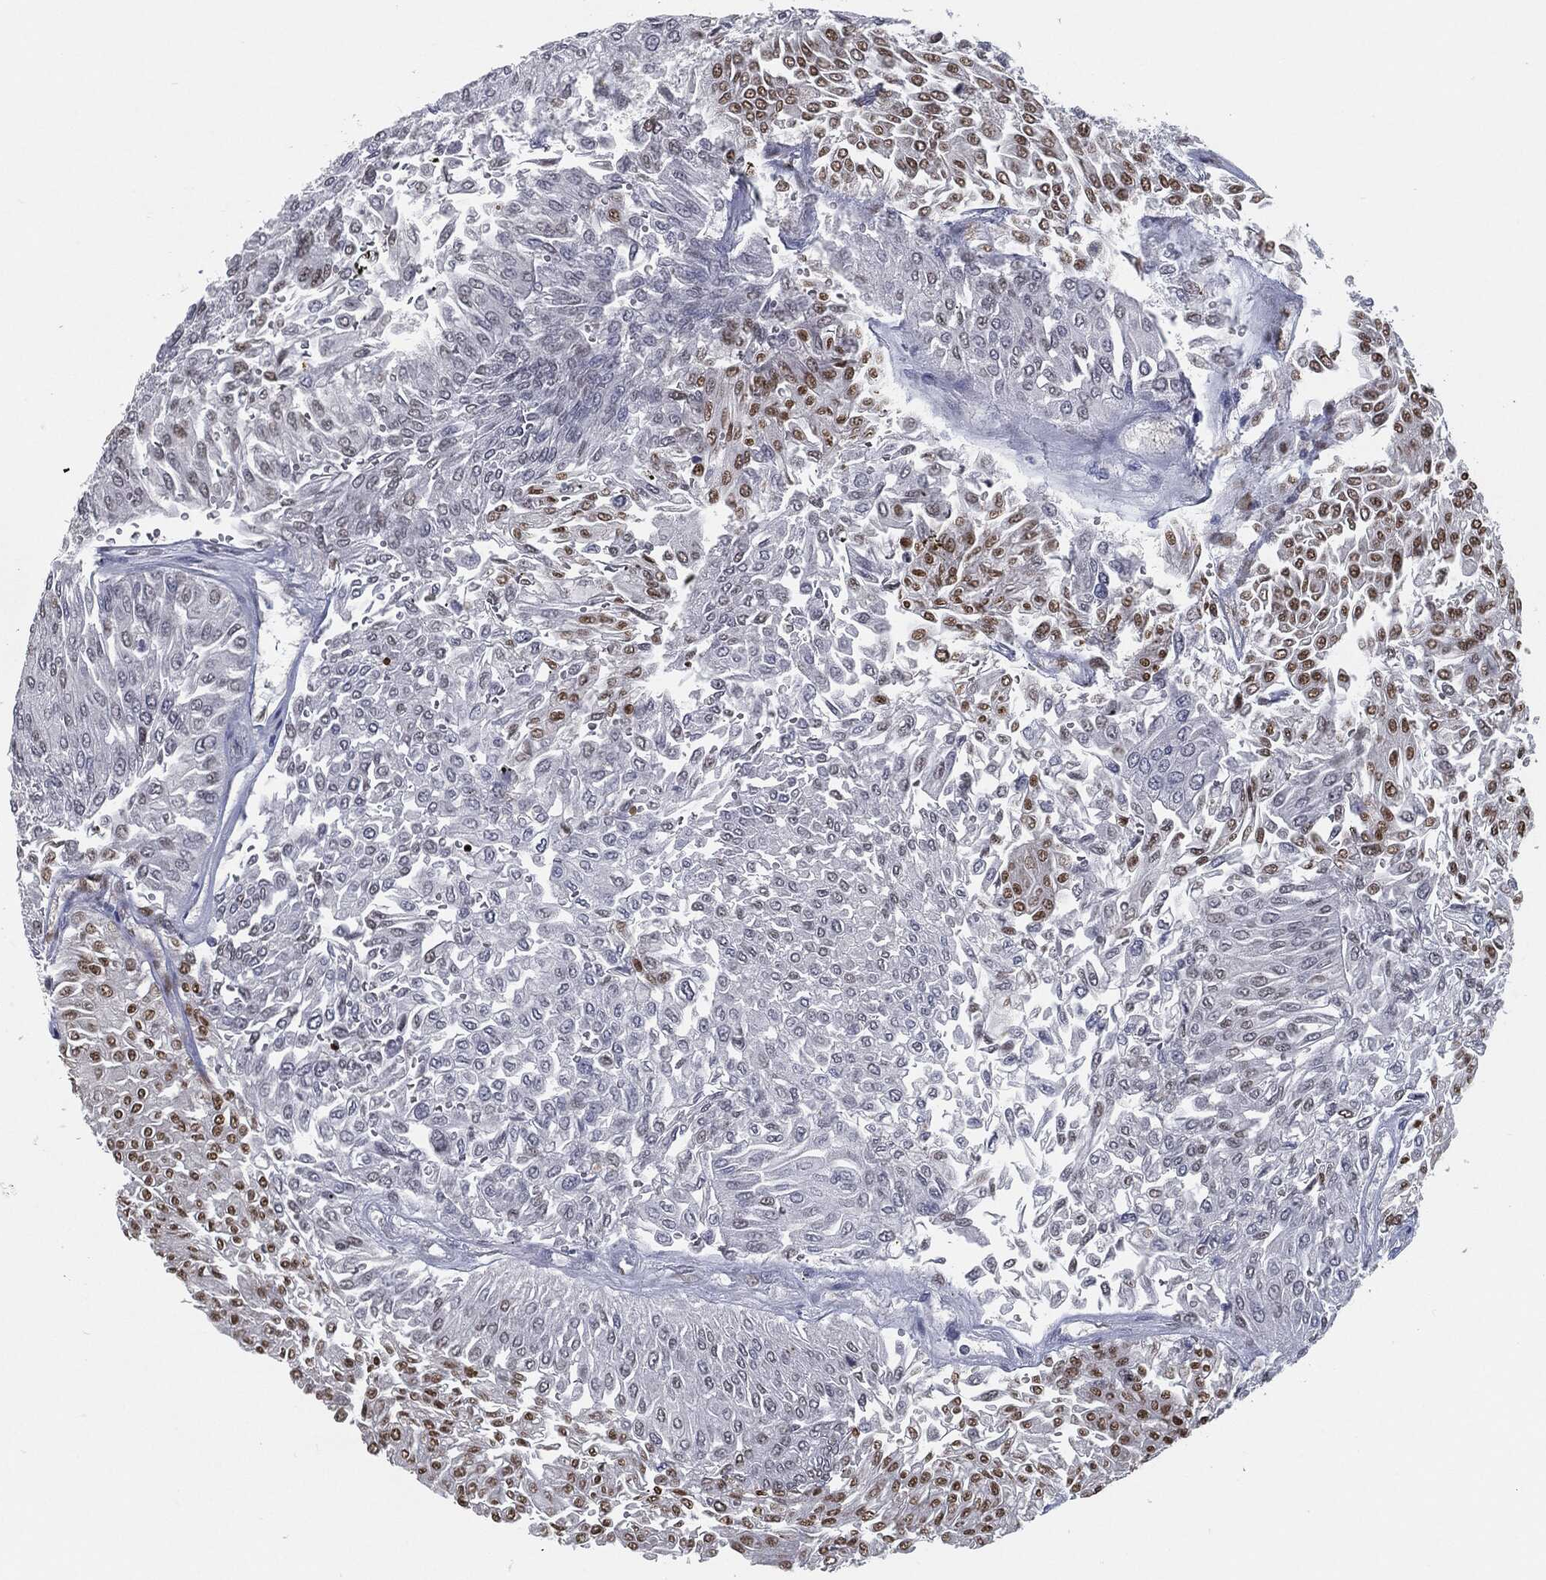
{"staining": {"intensity": "moderate", "quantity": "25%-75%", "location": "nuclear"}, "tissue": "urothelial cancer", "cell_type": "Tumor cells", "image_type": "cancer", "snomed": [{"axis": "morphology", "description": "Urothelial carcinoma, Low grade"}, {"axis": "topography", "description": "Urinary bladder"}], "caption": "This is a photomicrograph of immunohistochemistry staining of urothelial cancer, which shows moderate staining in the nuclear of tumor cells.", "gene": "ANXA1", "patient": {"sex": "male", "age": 67}}